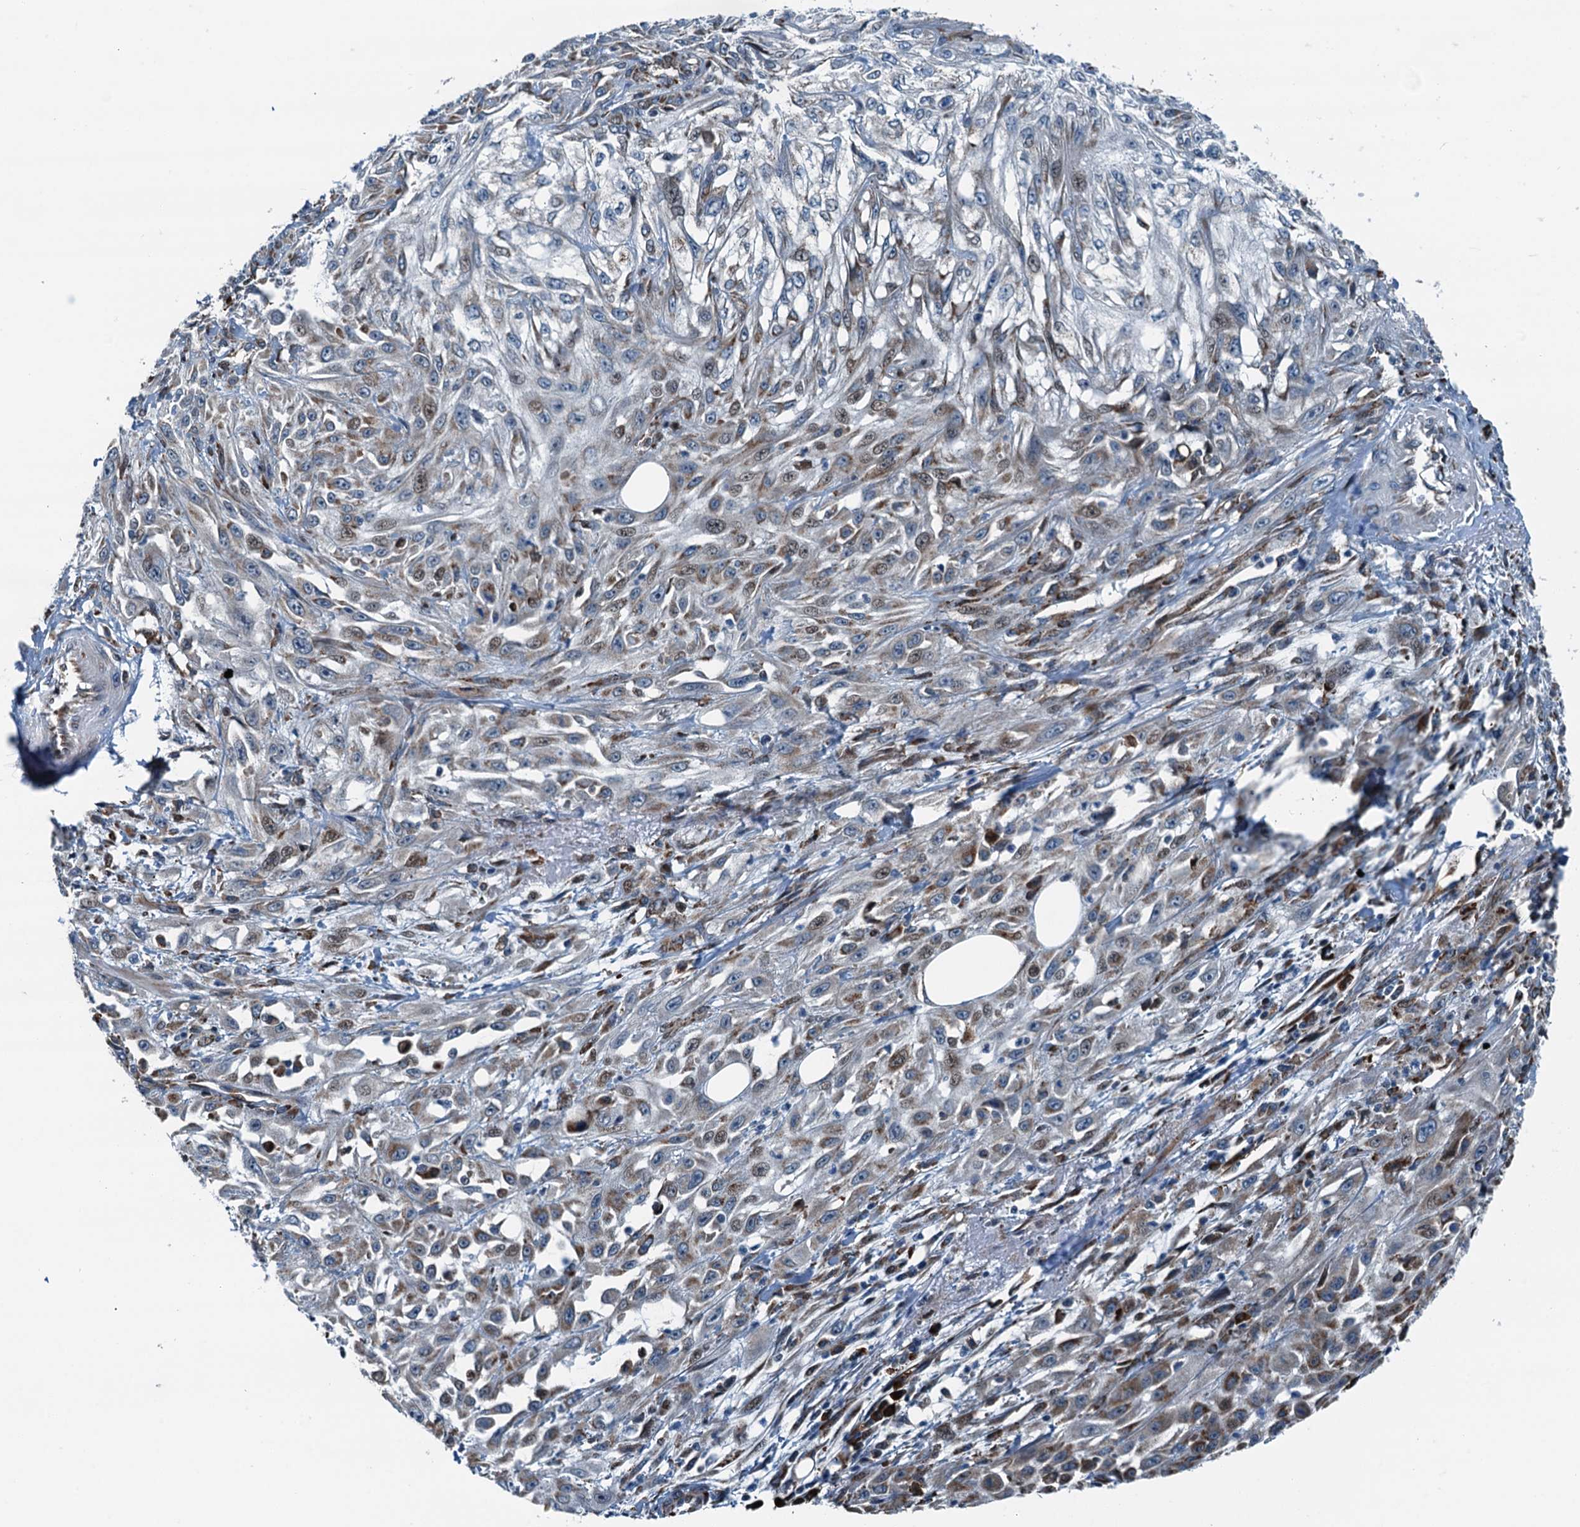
{"staining": {"intensity": "moderate", "quantity": "25%-75%", "location": "cytoplasmic/membranous"}, "tissue": "skin cancer", "cell_type": "Tumor cells", "image_type": "cancer", "snomed": [{"axis": "morphology", "description": "Squamous cell carcinoma, NOS"}, {"axis": "morphology", "description": "Squamous cell carcinoma, metastatic, NOS"}, {"axis": "topography", "description": "Skin"}, {"axis": "topography", "description": "Lymph node"}], "caption": "Immunohistochemistry (IHC) (DAB (3,3'-diaminobenzidine)) staining of skin cancer (metastatic squamous cell carcinoma) exhibits moderate cytoplasmic/membranous protein staining in approximately 25%-75% of tumor cells. The staining was performed using DAB, with brown indicating positive protein expression. Nuclei are stained blue with hematoxylin.", "gene": "TAMALIN", "patient": {"sex": "male", "age": 75}}